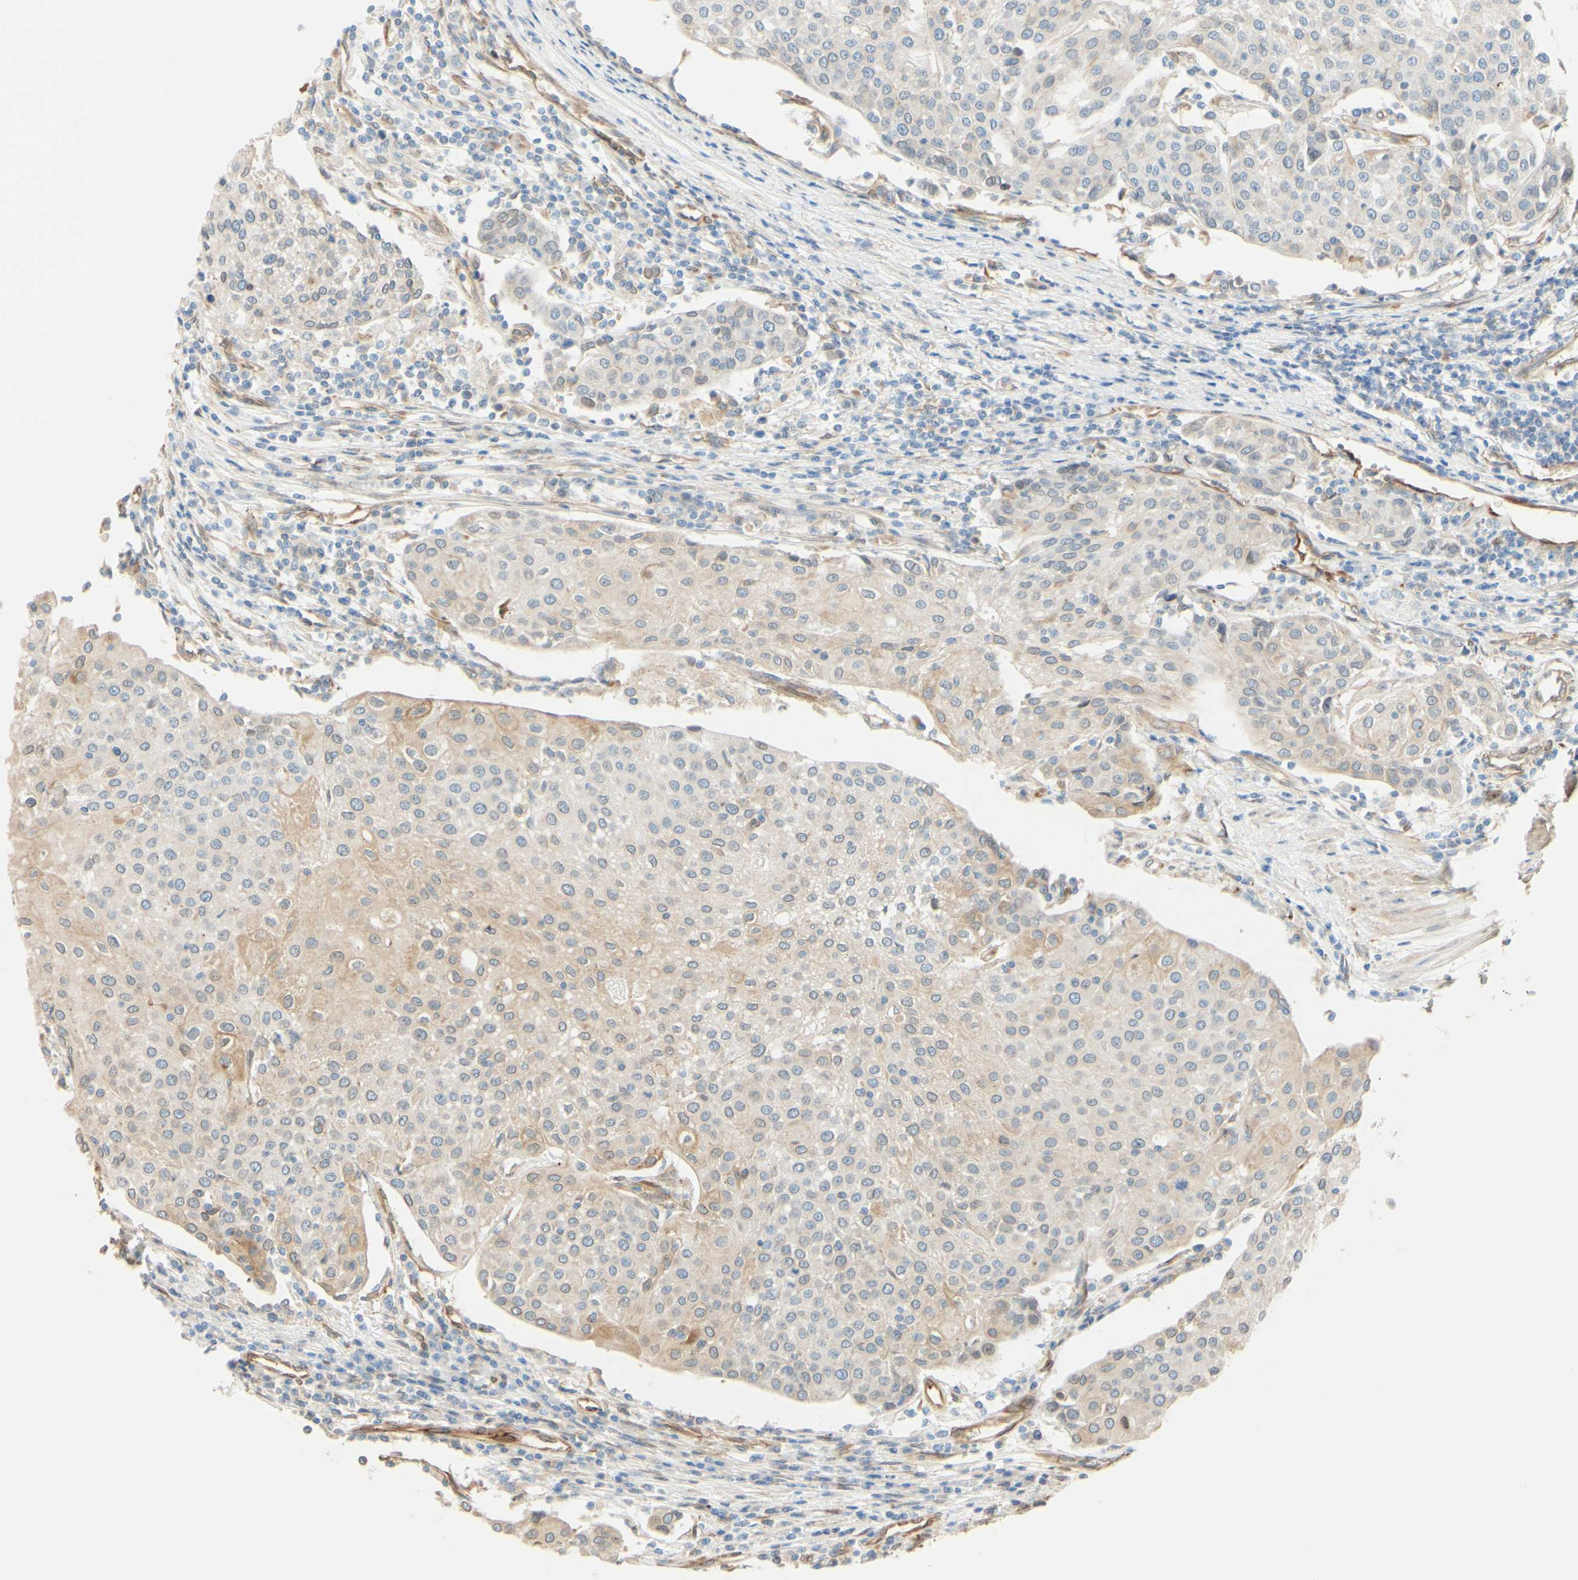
{"staining": {"intensity": "weak", "quantity": "25%-75%", "location": "cytoplasmic/membranous,nuclear"}, "tissue": "urothelial cancer", "cell_type": "Tumor cells", "image_type": "cancer", "snomed": [{"axis": "morphology", "description": "Urothelial carcinoma, High grade"}, {"axis": "topography", "description": "Urinary bladder"}], "caption": "The immunohistochemical stain highlights weak cytoplasmic/membranous and nuclear positivity in tumor cells of urothelial carcinoma (high-grade) tissue.", "gene": "ENDOD1", "patient": {"sex": "female", "age": 85}}